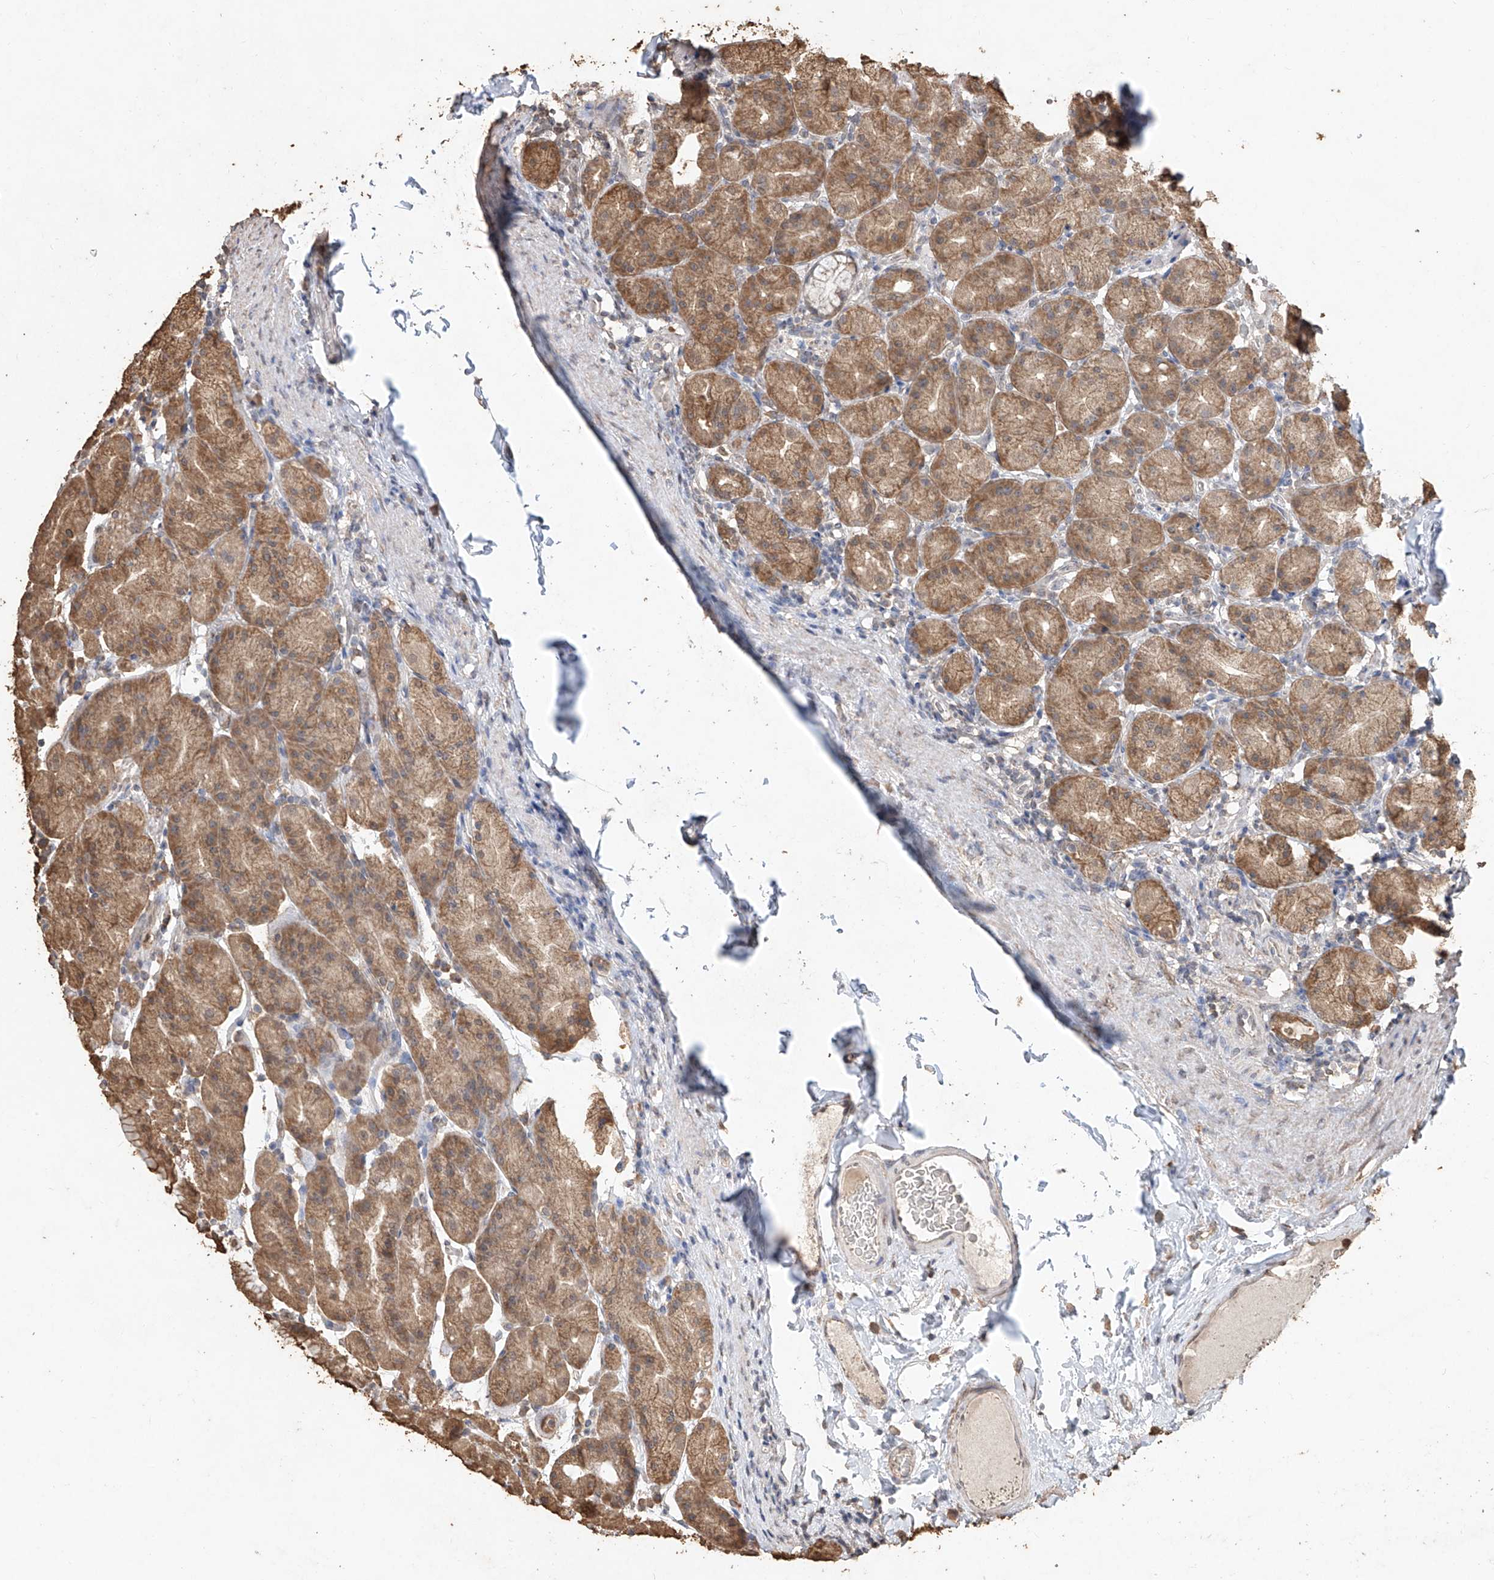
{"staining": {"intensity": "moderate", "quantity": ">75%", "location": "cytoplasmic/membranous"}, "tissue": "stomach", "cell_type": "Glandular cells", "image_type": "normal", "snomed": [{"axis": "morphology", "description": "Normal tissue, NOS"}, {"axis": "topography", "description": "Stomach, upper"}], "caption": "Immunohistochemical staining of benign human stomach displays medium levels of moderate cytoplasmic/membranous staining in about >75% of glandular cells. (brown staining indicates protein expression, while blue staining denotes nuclei).", "gene": "ELOVL1", "patient": {"sex": "male", "age": 68}}